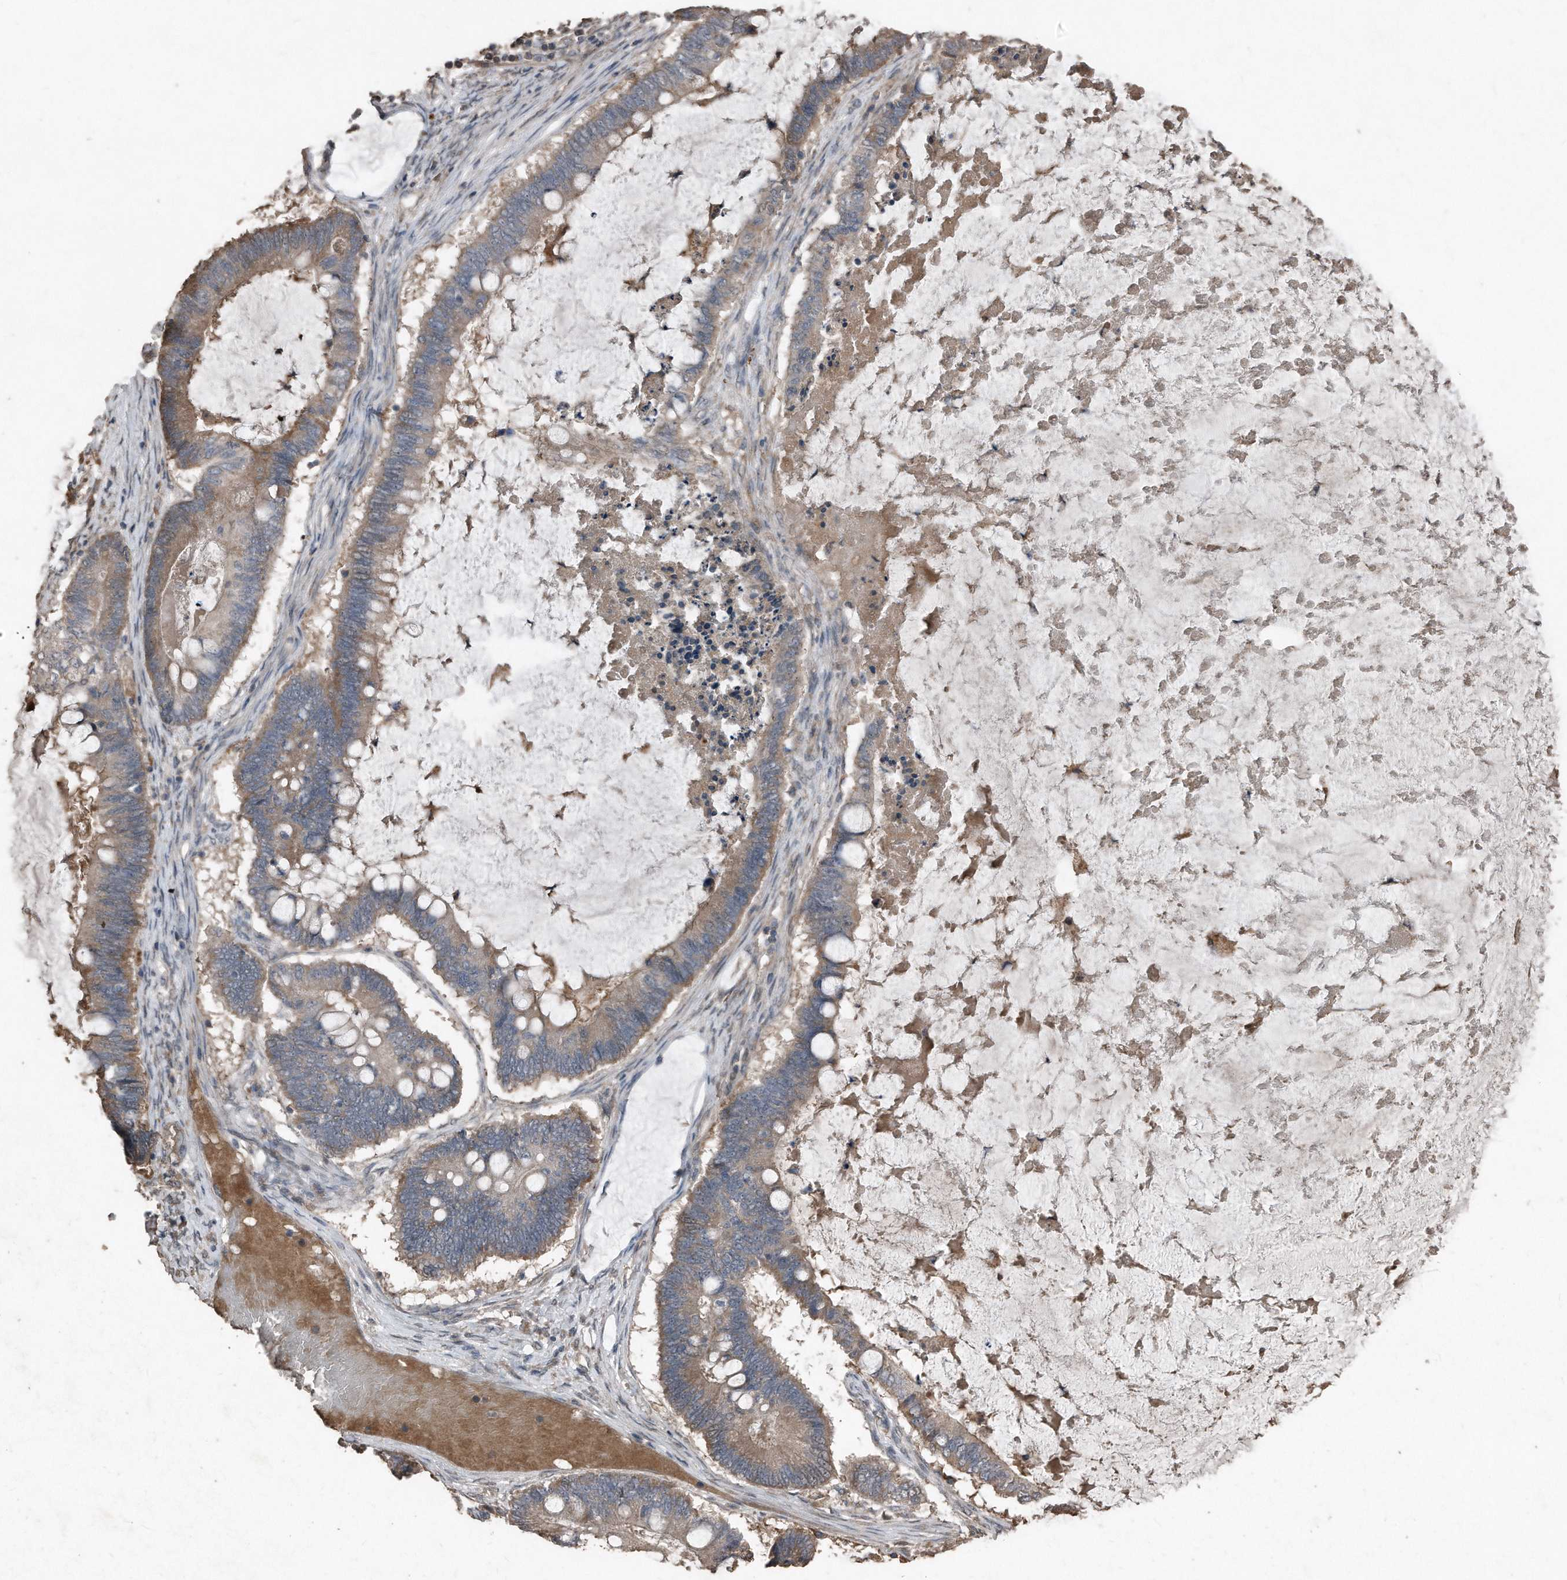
{"staining": {"intensity": "weak", "quantity": ">75%", "location": "cytoplasmic/membranous"}, "tissue": "ovarian cancer", "cell_type": "Tumor cells", "image_type": "cancer", "snomed": [{"axis": "morphology", "description": "Cystadenocarcinoma, mucinous, NOS"}, {"axis": "topography", "description": "Ovary"}], "caption": "This micrograph exhibits IHC staining of ovarian cancer (mucinous cystadenocarcinoma), with low weak cytoplasmic/membranous positivity in about >75% of tumor cells.", "gene": "ANKRD10", "patient": {"sex": "female", "age": 61}}